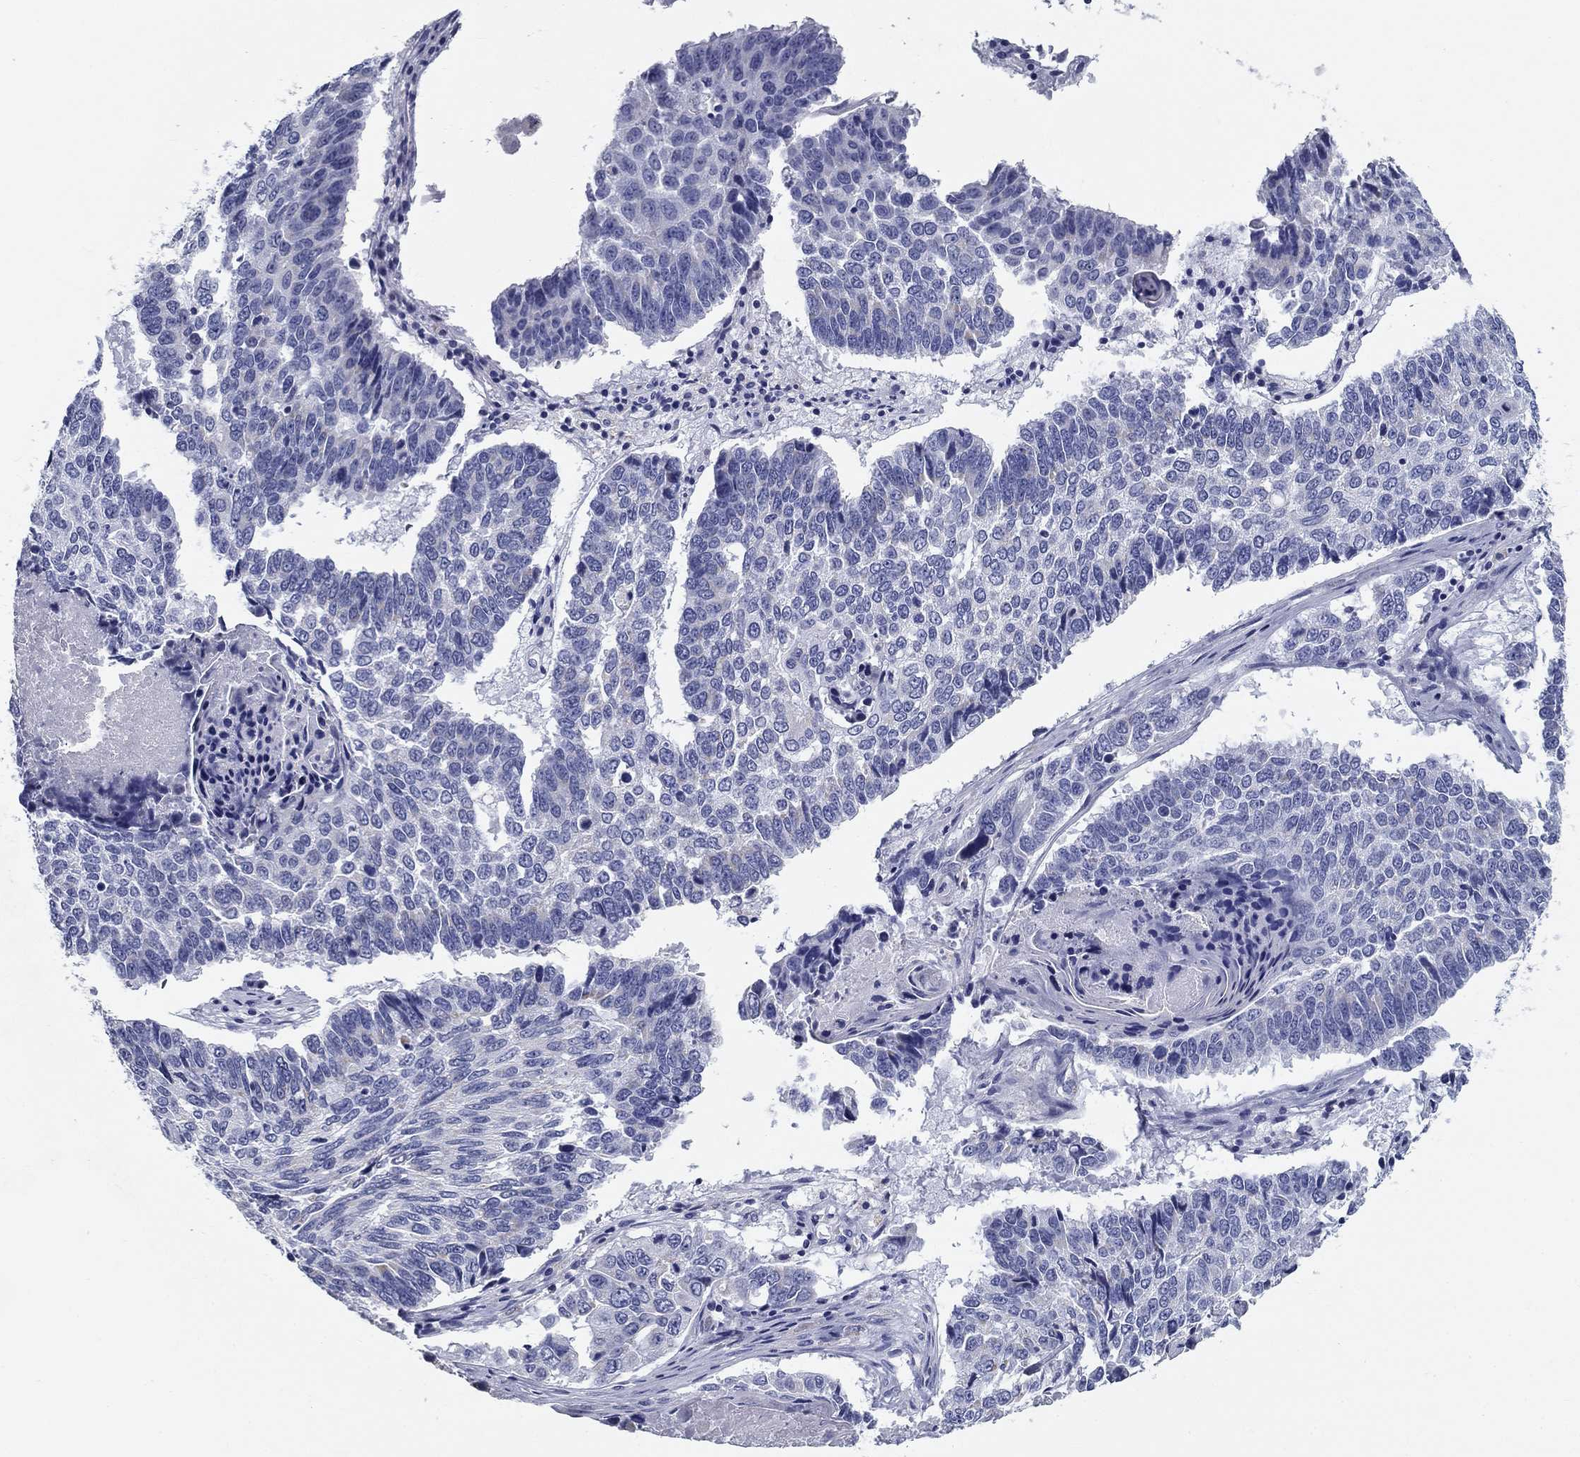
{"staining": {"intensity": "negative", "quantity": "none", "location": "none"}, "tissue": "lung cancer", "cell_type": "Tumor cells", "image_type": "cancer", "snomed": [{"axis": "morphology", "description": "Squamous cell carcinoma, NOS"}, {"axis": "topography", "description": "Lung"}], "caption": "Human lung cancer stained for a protein using IHC exhibits no staining in tumor cells.", "gene": "UPB1", "patient": {"sex": "male", "age": 73}}